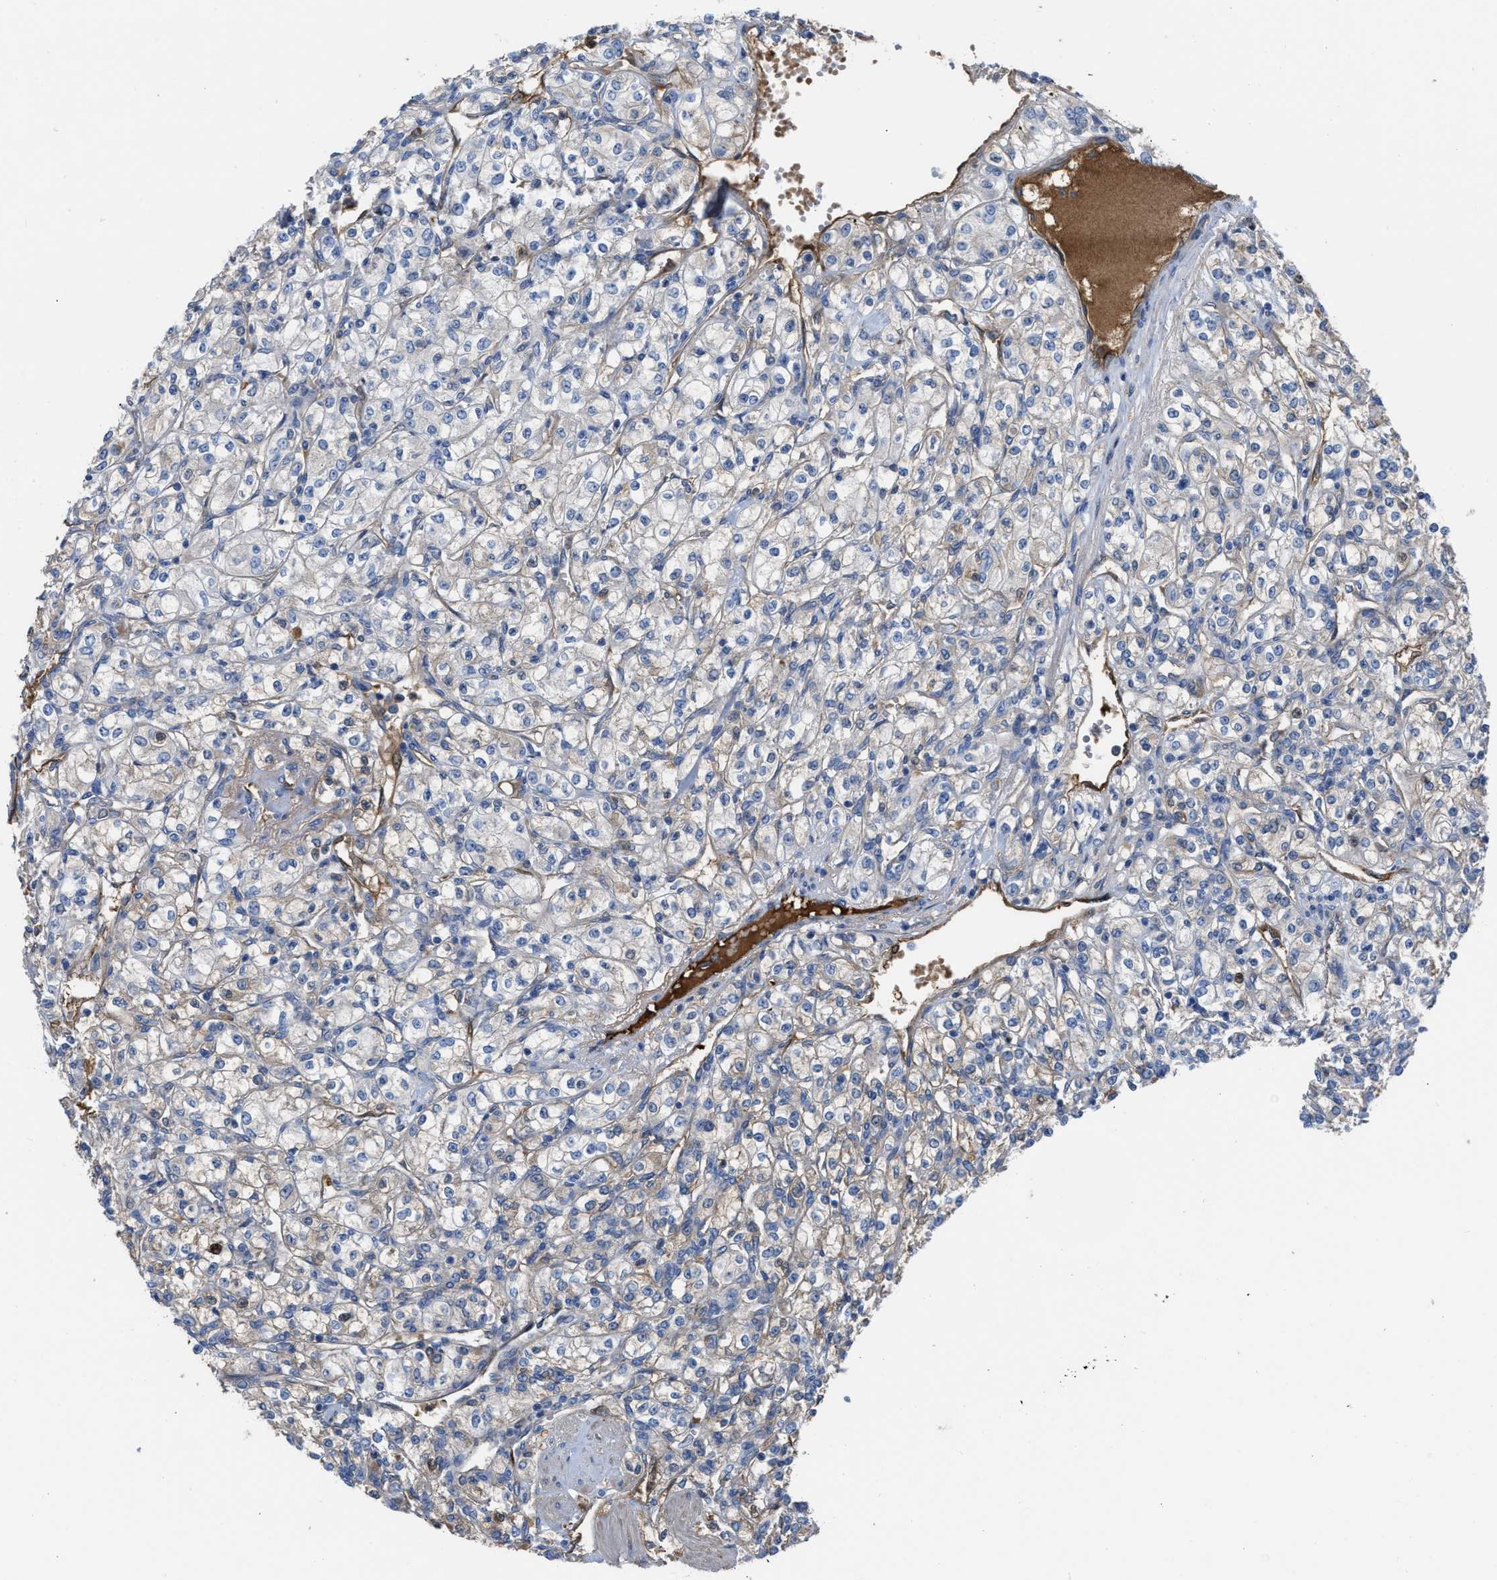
{"staining": {"intensity": "weak", "quantity": "<25%", "location": "cytoplasmic/membranous"}, "tissue": "renal cancer", "cell_type": "Tumor cells", "image_type": "cancer", "snomed": [{"axis": "morphology", "description": "Adenocarcinoma, NOS"}, {"axis": "topography", "description": "Kidney"}], "caption": "An immunohistochemistry (IHC) photomicrograph of renal cancer is shown. There is no staining in tumor cells of renal cancer.", "gene": "TRIOBP", "patient": {"sex": "male", "age": 77}}